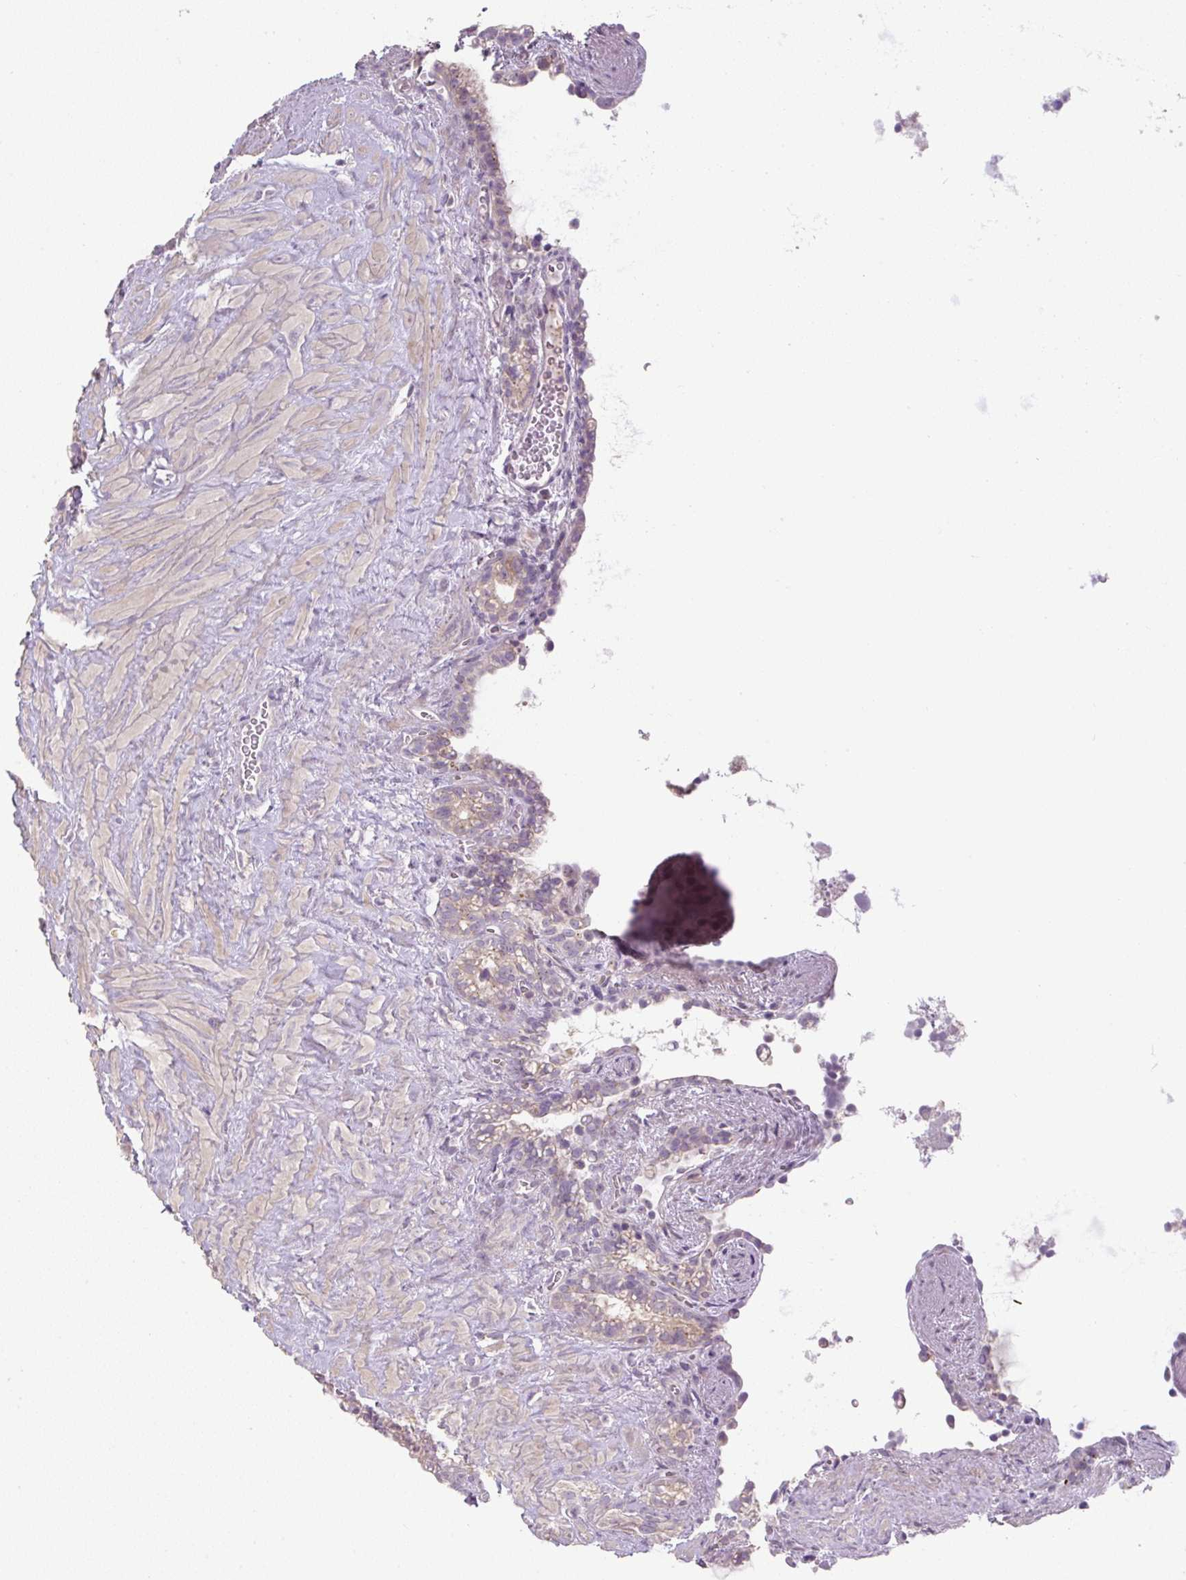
{"staining": {"intensity": "weak", "quantity": "<25%", "location": "cytoplasmic/membranous"}, "tissue": "seminal vesicle", "cell_type": "Glandular cells", "image_type": "normal", "snomed": [{"axis": "morphology", "description": "Normal tissue, NOS"}, {"axis": "topography", "description": "Seminal veicle"}], "caption": "The immunohistochemistry photomicrograph has no significant staining in glandular cells of seminal vesicle.", "gene": "UBL3", "patient": {"sex": "male", "age": 76}}